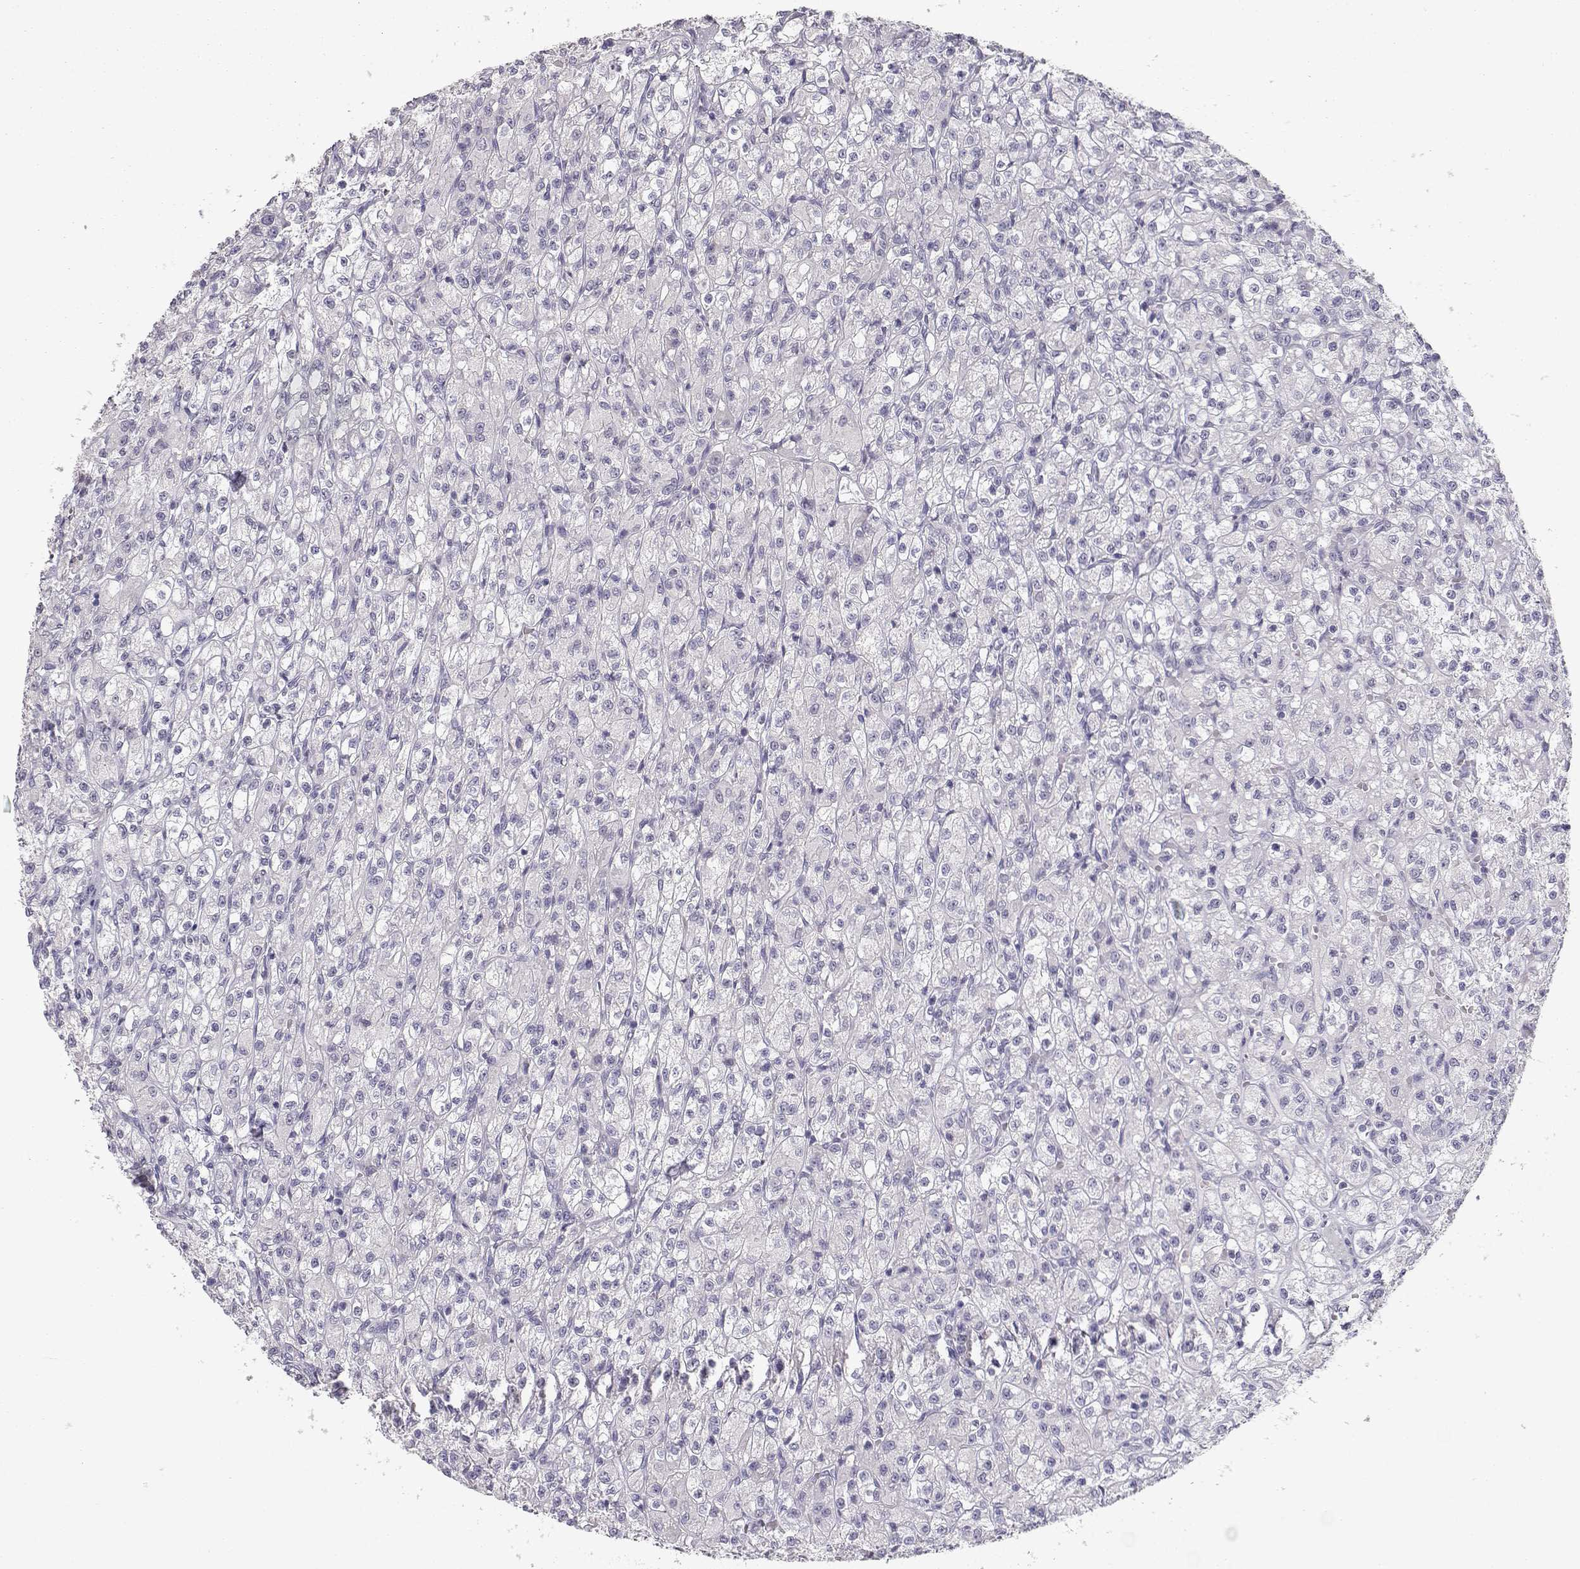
{"staining": {"intensity": "negative", "quantity": "none", "location": "none"}, "tissue": "renal cancer", "cell_type": "Tumor cells", "image_type": "cancer", "snomed": [{"axis": "morphology", "description": "Adenocarcinoma, NOS"}, {"axis": "topography", "description": "Kidney"}], "caption": "DAB (3,3'-diaminobenzidine) immunohistochemical staining of human renal adenocarcinoma reveals no significant staining in tumor cells.", "gene": "LAMB3", "patient": {"sex": "female", "age": 70}}